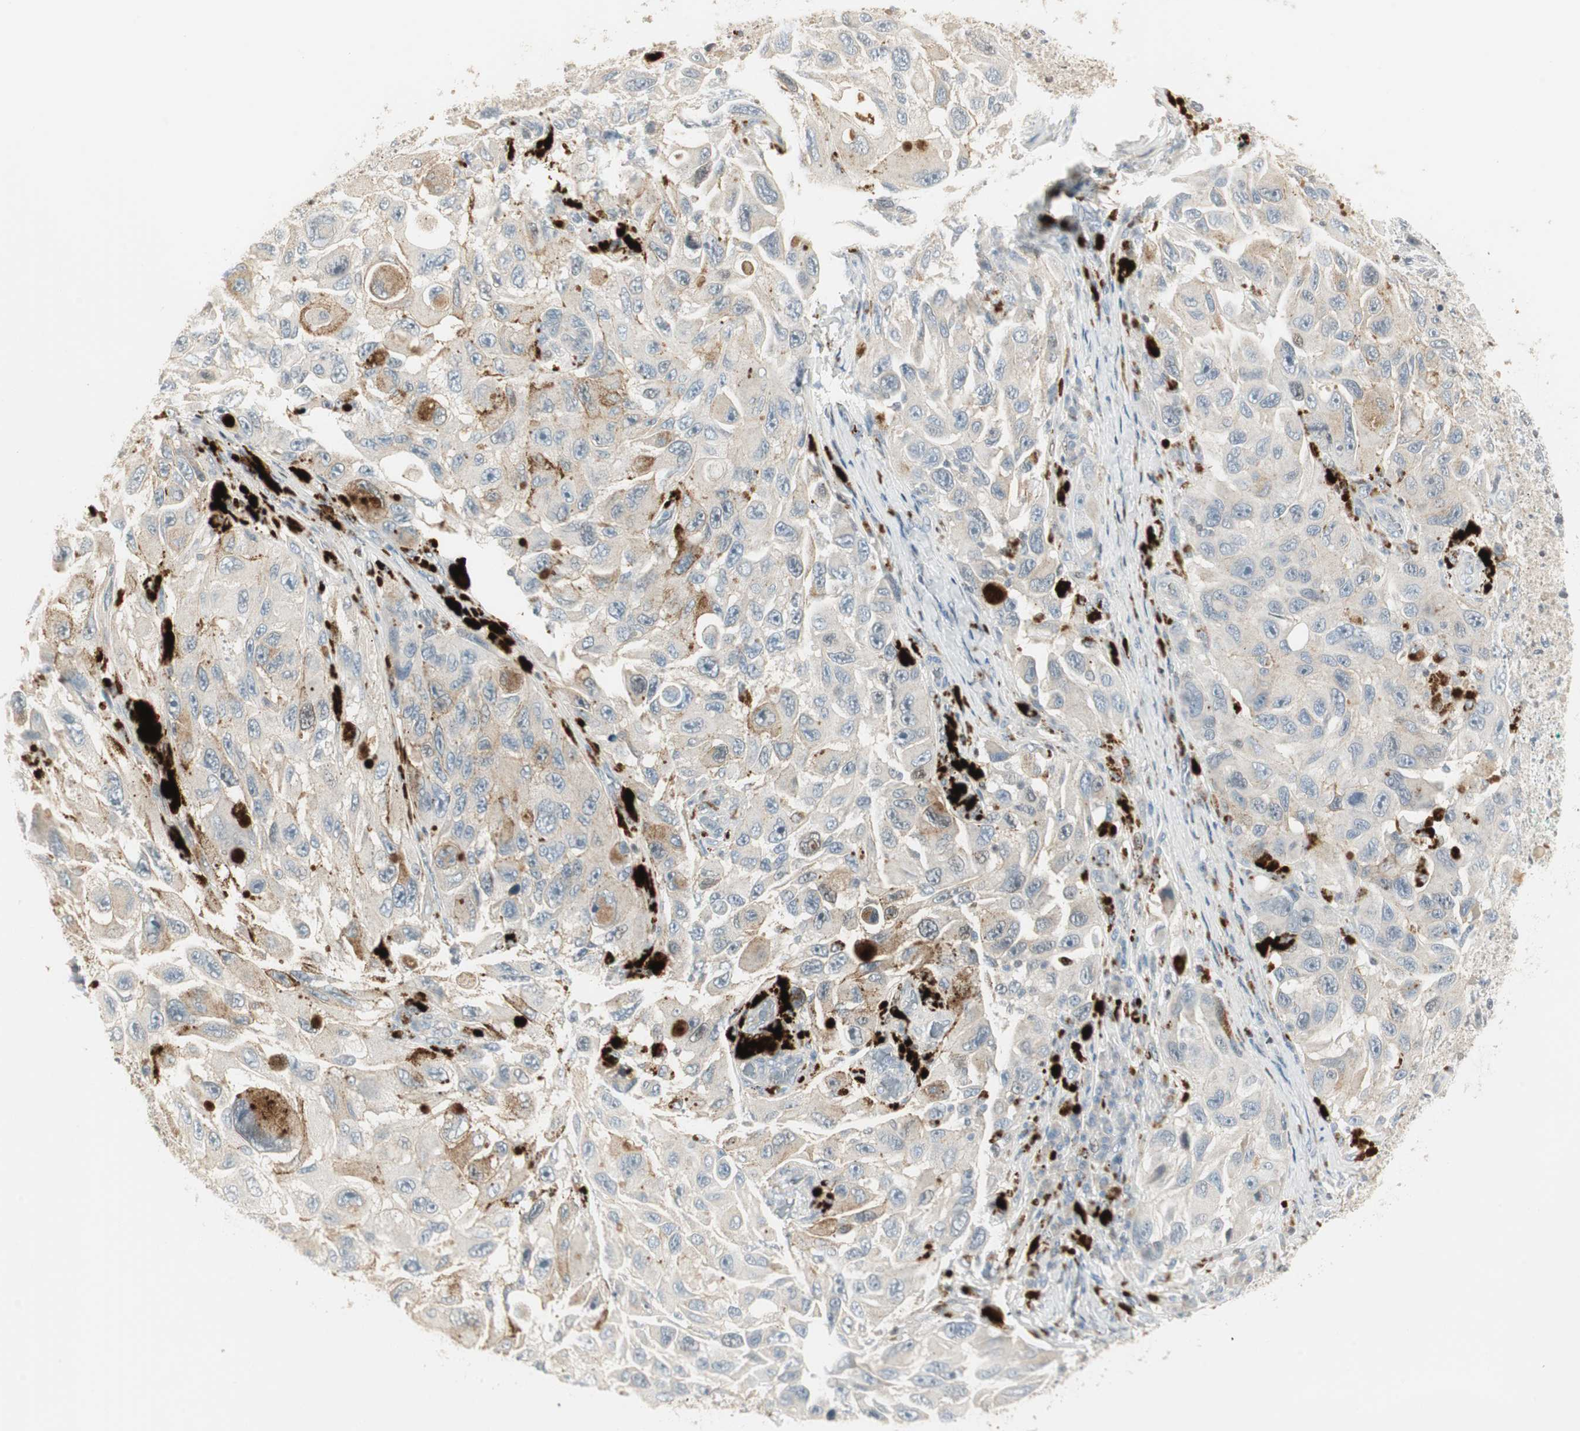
{"staining": {"intensity": "weak", "quantity": "<25%", "location": "cytoplasmic/membranous"}, "tissue": "melanoma", "cell_type": "Tumor cells", "image_type": "cancer", "snomed": [{"axis": "morphology", "description": "Malignant melanoma, NOS"}, {"axis": "topography", "description": "Skin"}], "caption": "Tumor cells show no significant staining in melanoma.", "gene": "RUNX2", "patient": {"sex": "female", "age": 73}}